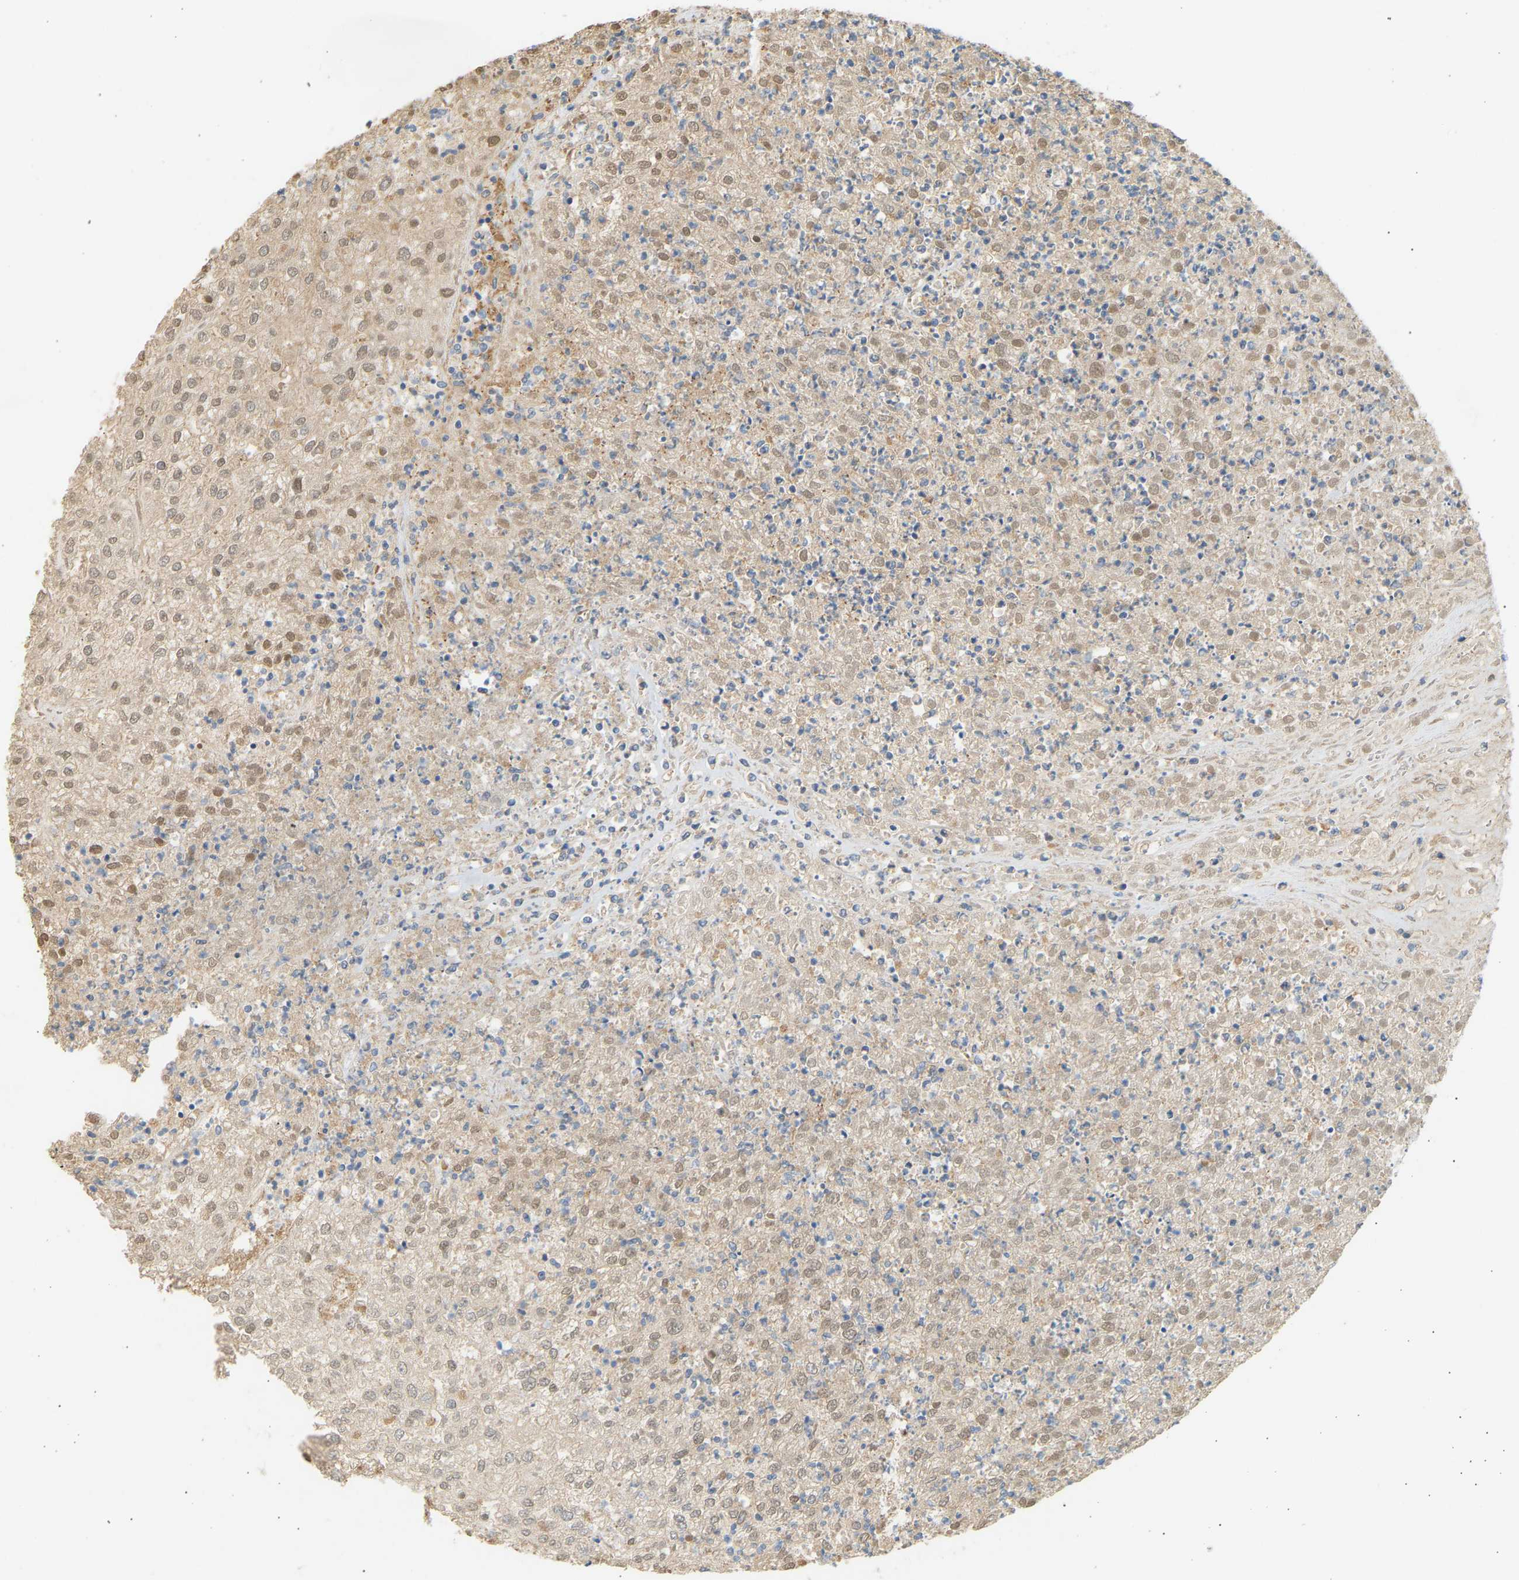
{"staining": {"intensity": "weak", "quantity": "25%-75%", "location": "nuclear"}, "tissue": "renal cancer", "cell_type": "Tumor cells", "image_type": "cancer", "snomed": [{"axis": "morphology", "description": "Adenocarcinoma, NOS"}, {"axis": "topography", "description": "Kidney"}], "caption": "Immunohistochemistry (IHC) staining of renal cancer (adenocarcinoma), which demonstrates low levels of weak nuclear staining in approximately 25%-75% of tumor cells indicating weak nuclear protein positivity. The staining was performed using DAB (3,3'-diaminobenzidine) (brown) for protein detection and nuclei were counterstained in hematoxylin (blue).", "gene": "RGL1", "patient": {"sex": "female", "age": 54}}